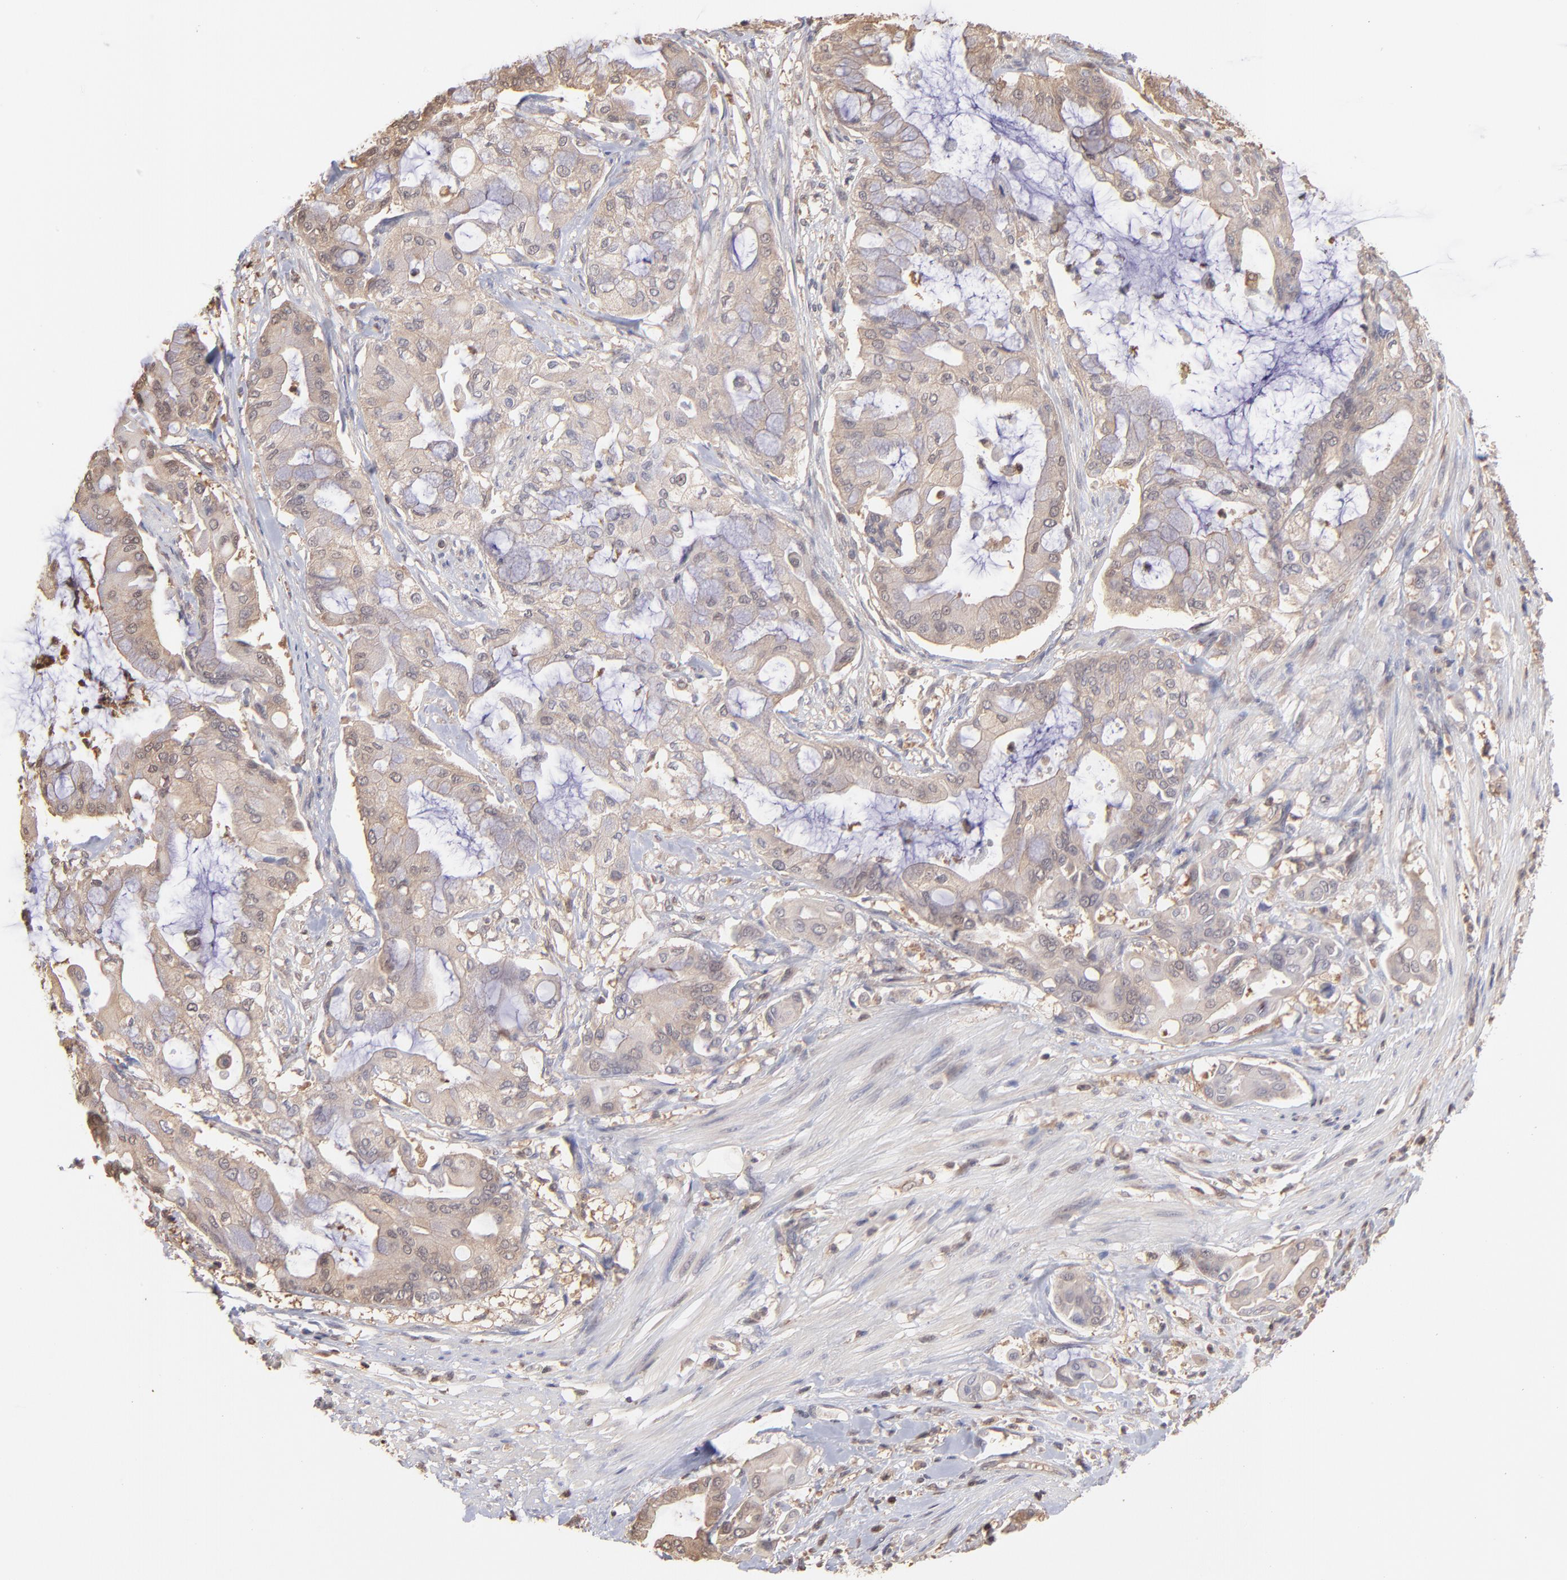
{"staining": {"intensity": "moderate", "quantity": ">75%", "location": "cytoplasmic/membranous"}, "tissue": "pancreatic cancer", "cell_type": "Tumor cells", "image_type": "cancer", "snomed": [{"axis": "morphology", "description": "Adenocarcinoma, NOS"}, {"axis": "morphology", "description": "Adenocarcinoma, metastatic, NOS"}, {"axis": "topography", "description": "Lymph node"}, {"axis": "topography", "description": "Pancreas"}, {"axis": "topography", "description": "Duodenum"}], "caption": "Moderate cytoplasmic/membranous staining for a protein is present in approximately >75% of tumor cells of pancreatic cancer using immunohistochemistry (IHC).", "gene": "MAP2K2", "patient": {"sex": "female", "age": 64}}